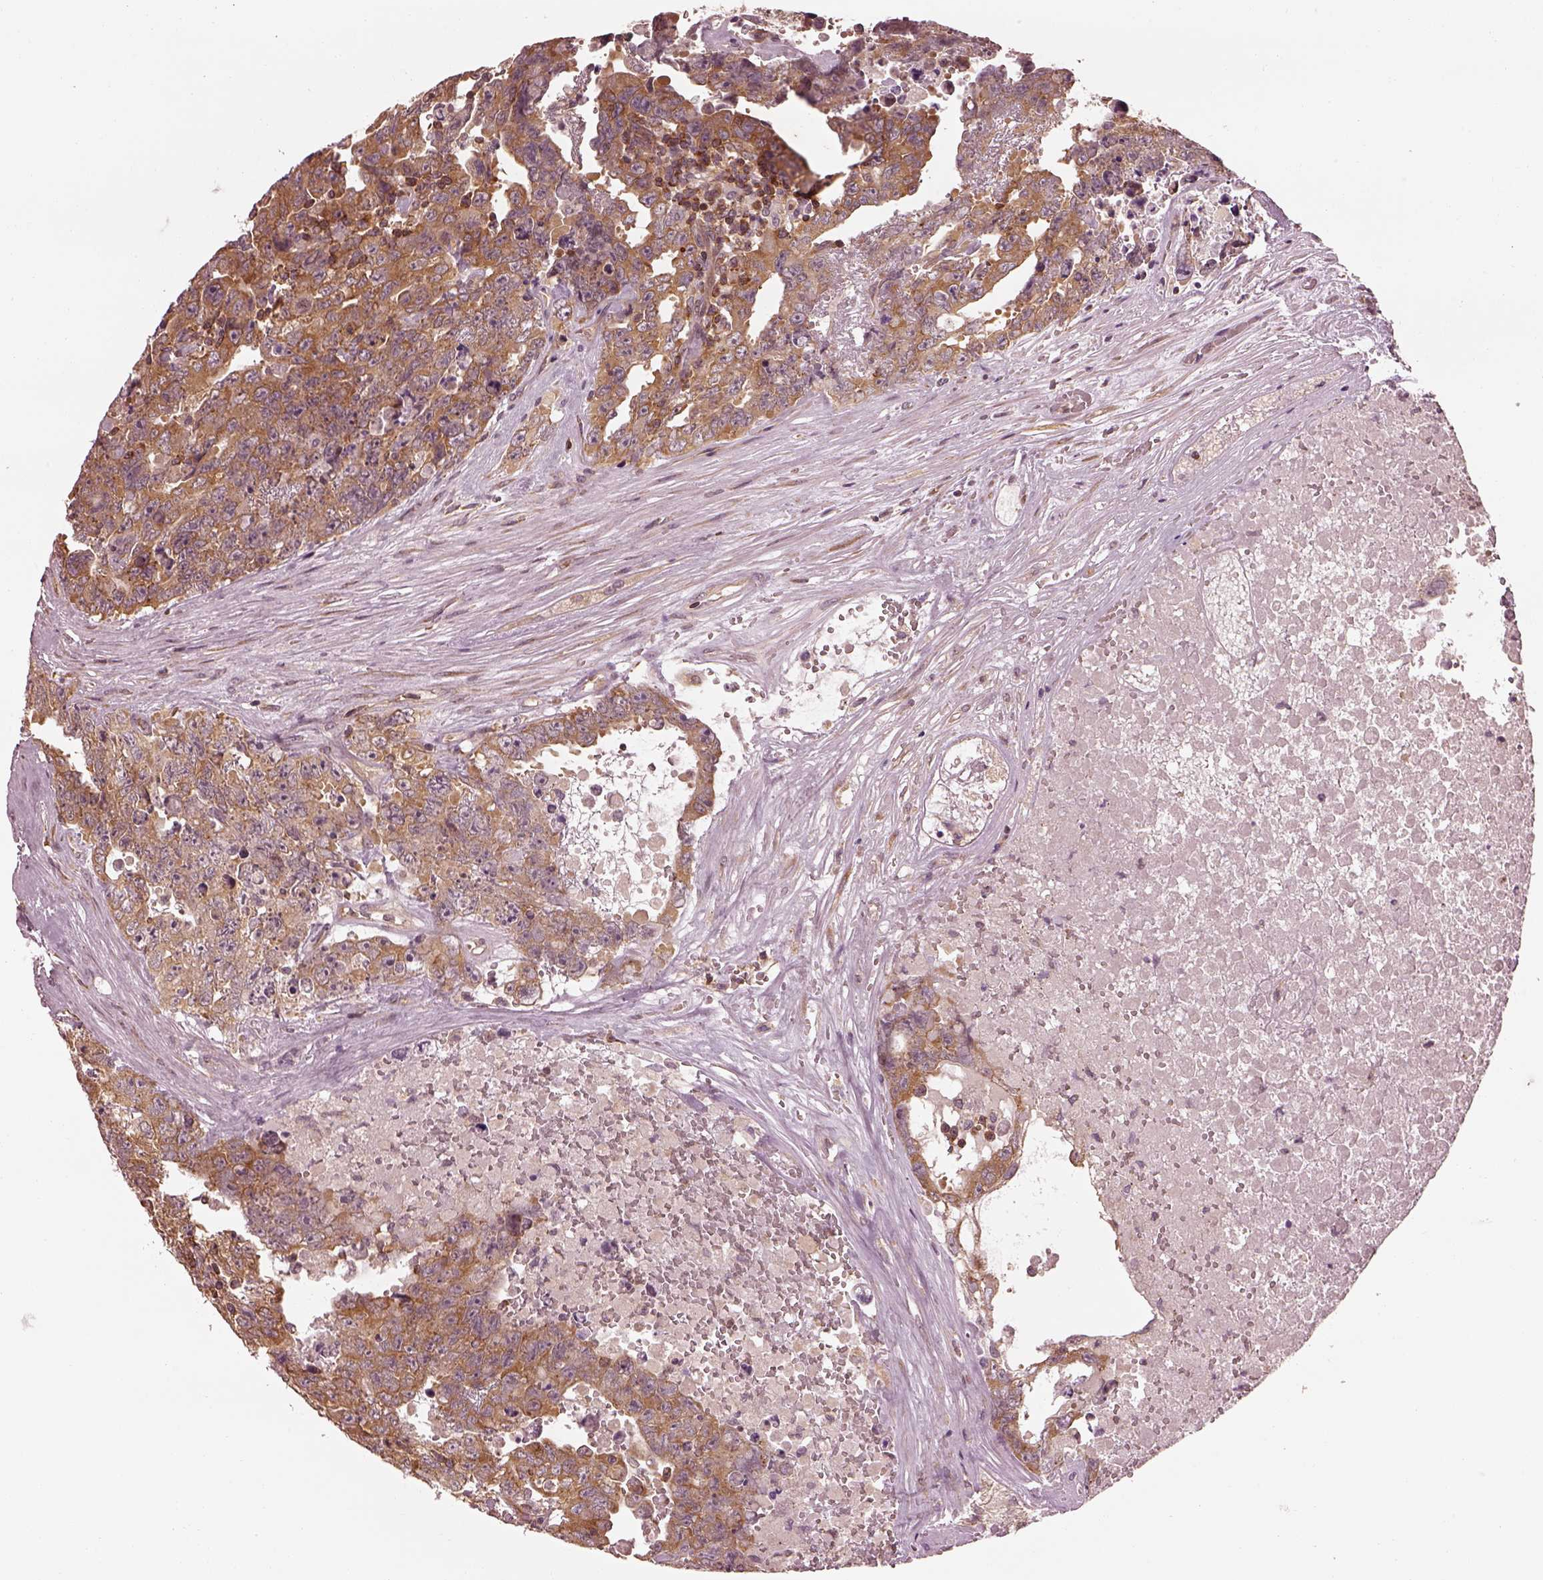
{"staining": {"intensity": "moderate", "quantity": ">75%", "location": "cytoplasmic/membranous"}, "tissue": "testis cancer", "cell_type": "Tumor cells", "image_type": "cancer", "snomed": [{"axis": "morphology", "description": "Carcinoma, Embryonal, NOS"}, {"axis": "topography", "description": "Testis"}], "caption": "Protein analysis of testis embryonal carcinoma tissue exhibits moderate cytoplasmic/membranous expression in approximately >75% of tumor cells.", "gene": "LSM14A", "patient": {"sex": "male", "age": 24}}